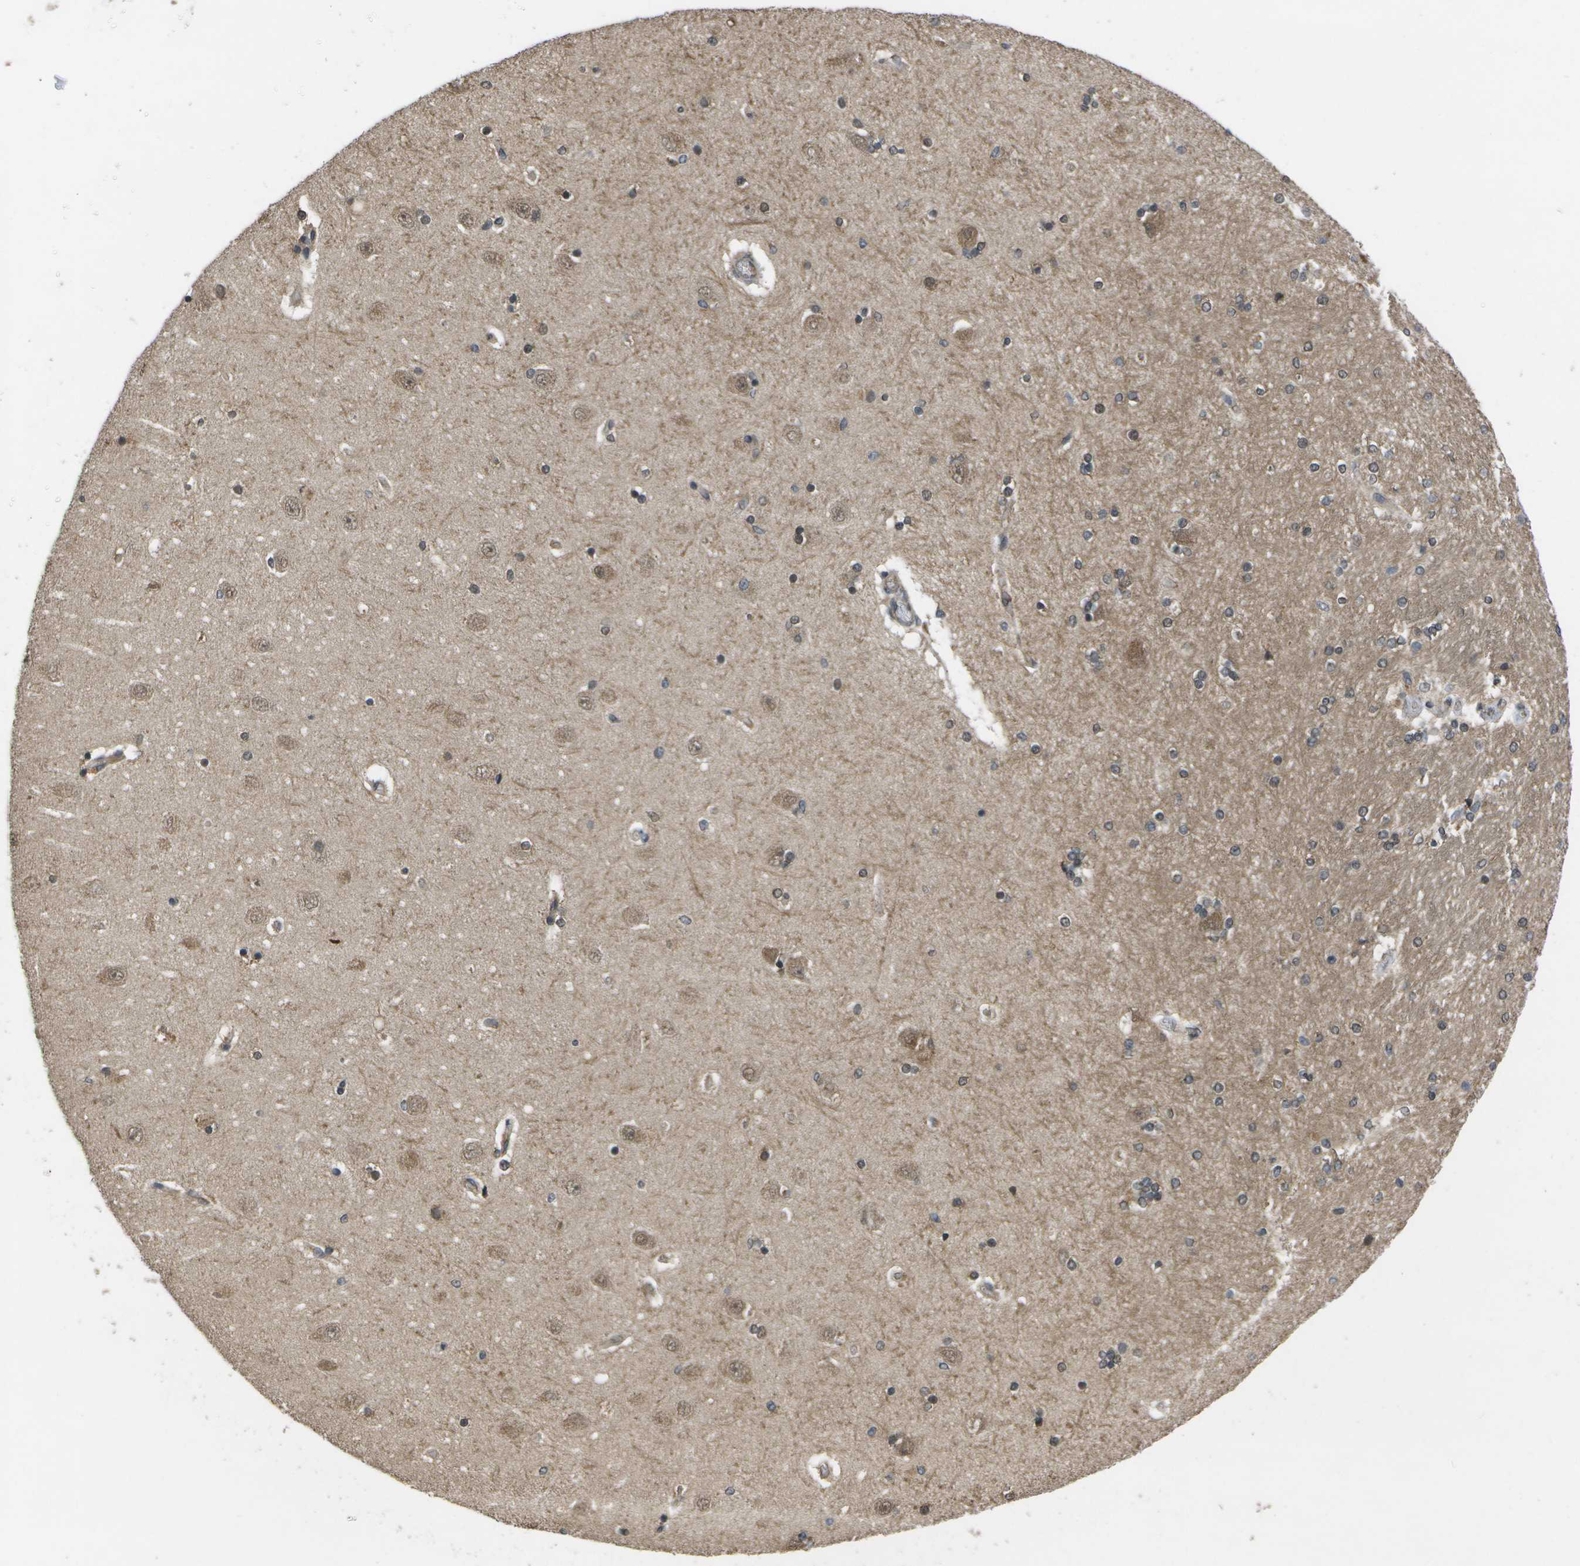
{"staining": {"intensity": "moderate", "quantity": "<25%", "location": "cytoplasmic/membranous,nuclear"}, "tissue": "hippocampus", "cell_type": "Glial cells", "image_type": "normal", "snomed": [{"axis": "morphology", "description": "Normal tissue, NOS"}, {"axis": "topography", "description": "Hippocampus"}], "caption": "The image reveals staining of unremarkable hippocampus, revealing moderate cytoplasmic/membranous,nuclear protein positivity (brown color) within glial cells.", "gene": "ALAS1", "patient": {"sex": "female", "age": 54}}